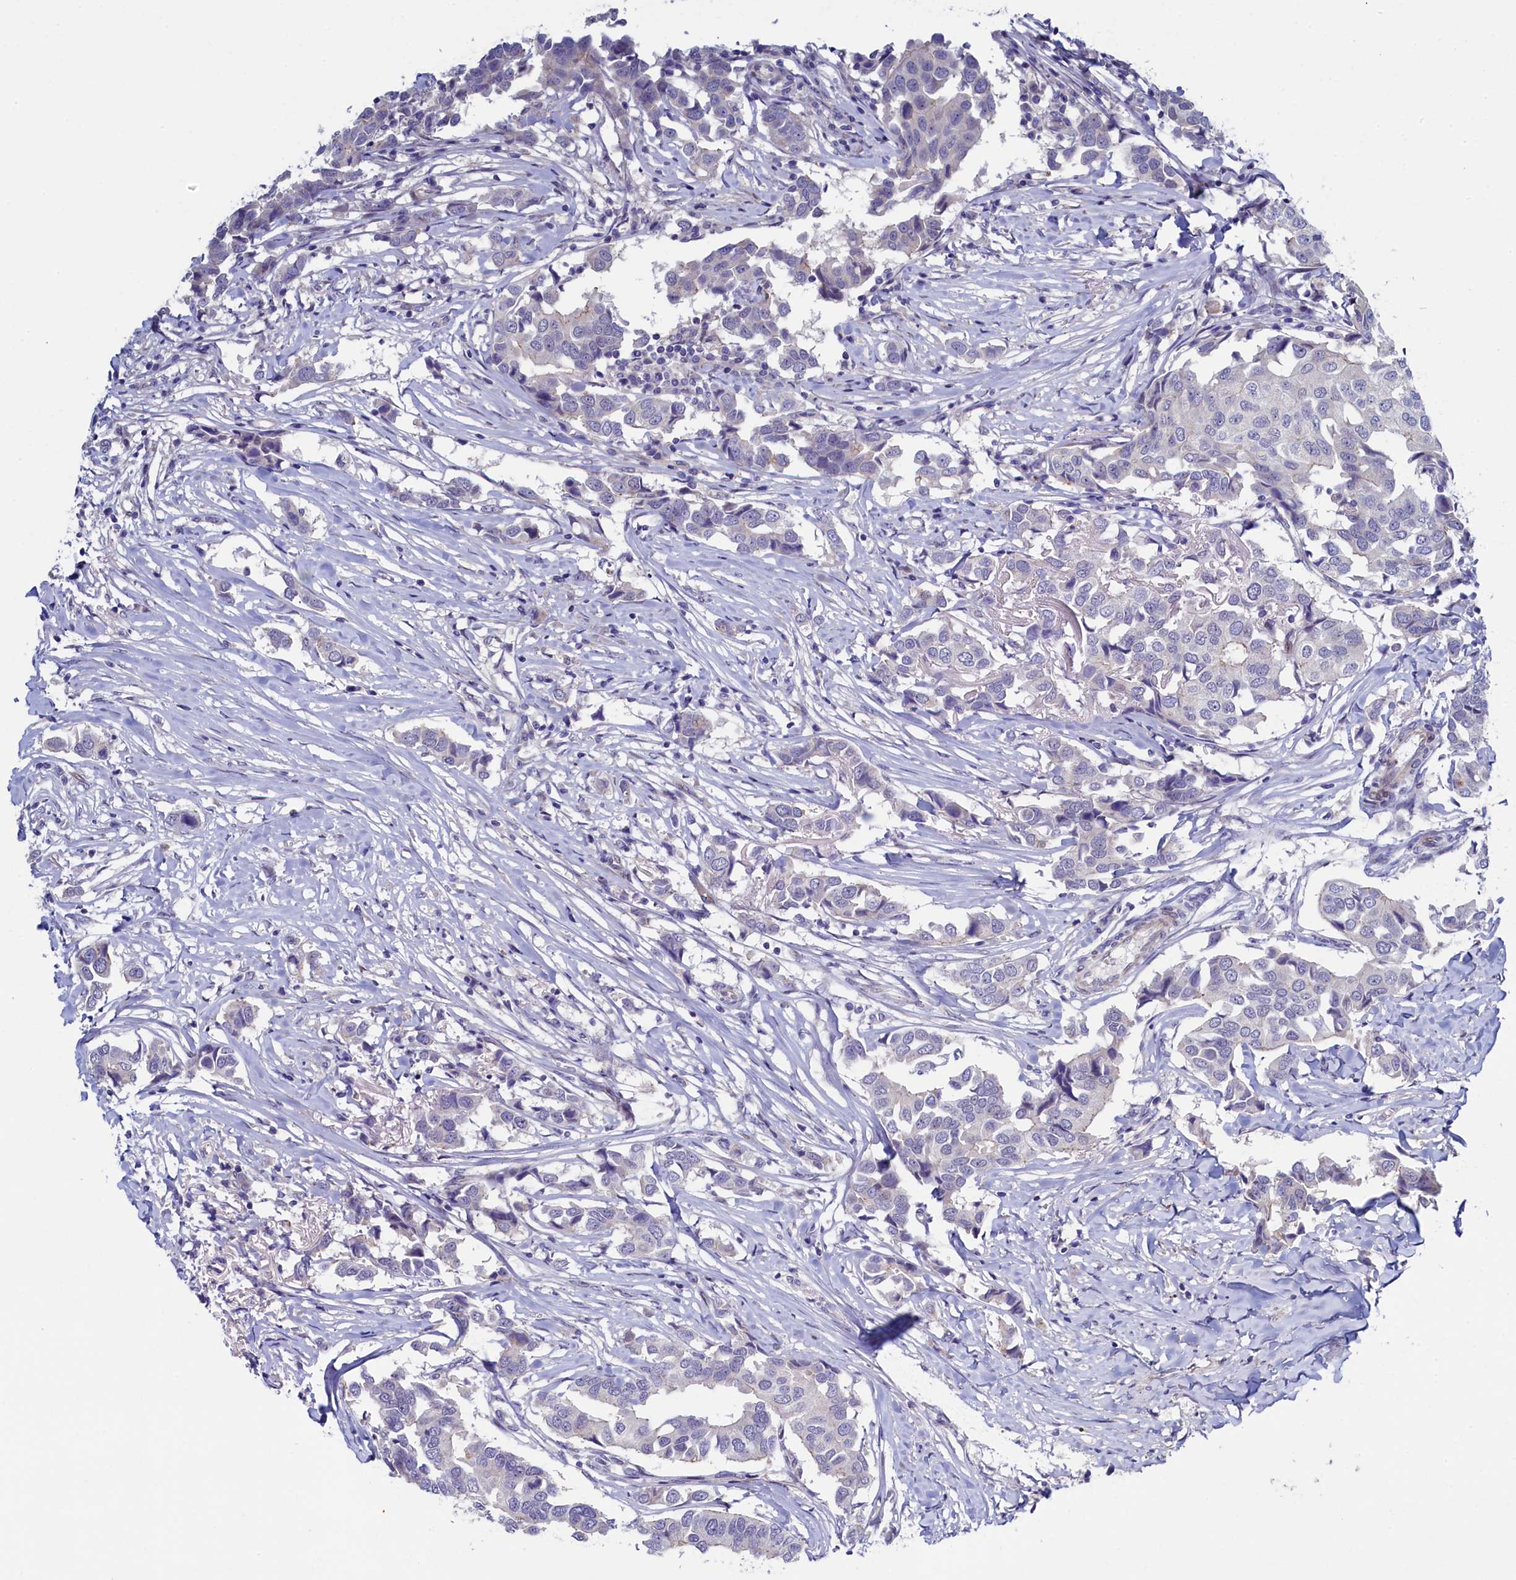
{"staining": {"intensity": "negative", "quantity": "none", "location": "none"}, "tissue": "breast cancer", "cell_type": "Tumor cells", "image_type": "cancer", "snomed": [{"axis": "morphology", "description": "Duct carcinoma"}, {"axis": "topography", "description": "Breast"}], "caption": "Micrograph shows no protein expression in tumor cells of breast cancer (invasive ductal carcinoma) tissue.", "gene": "PIK3C3", "patient": {"sex": "female", "age": 80}}